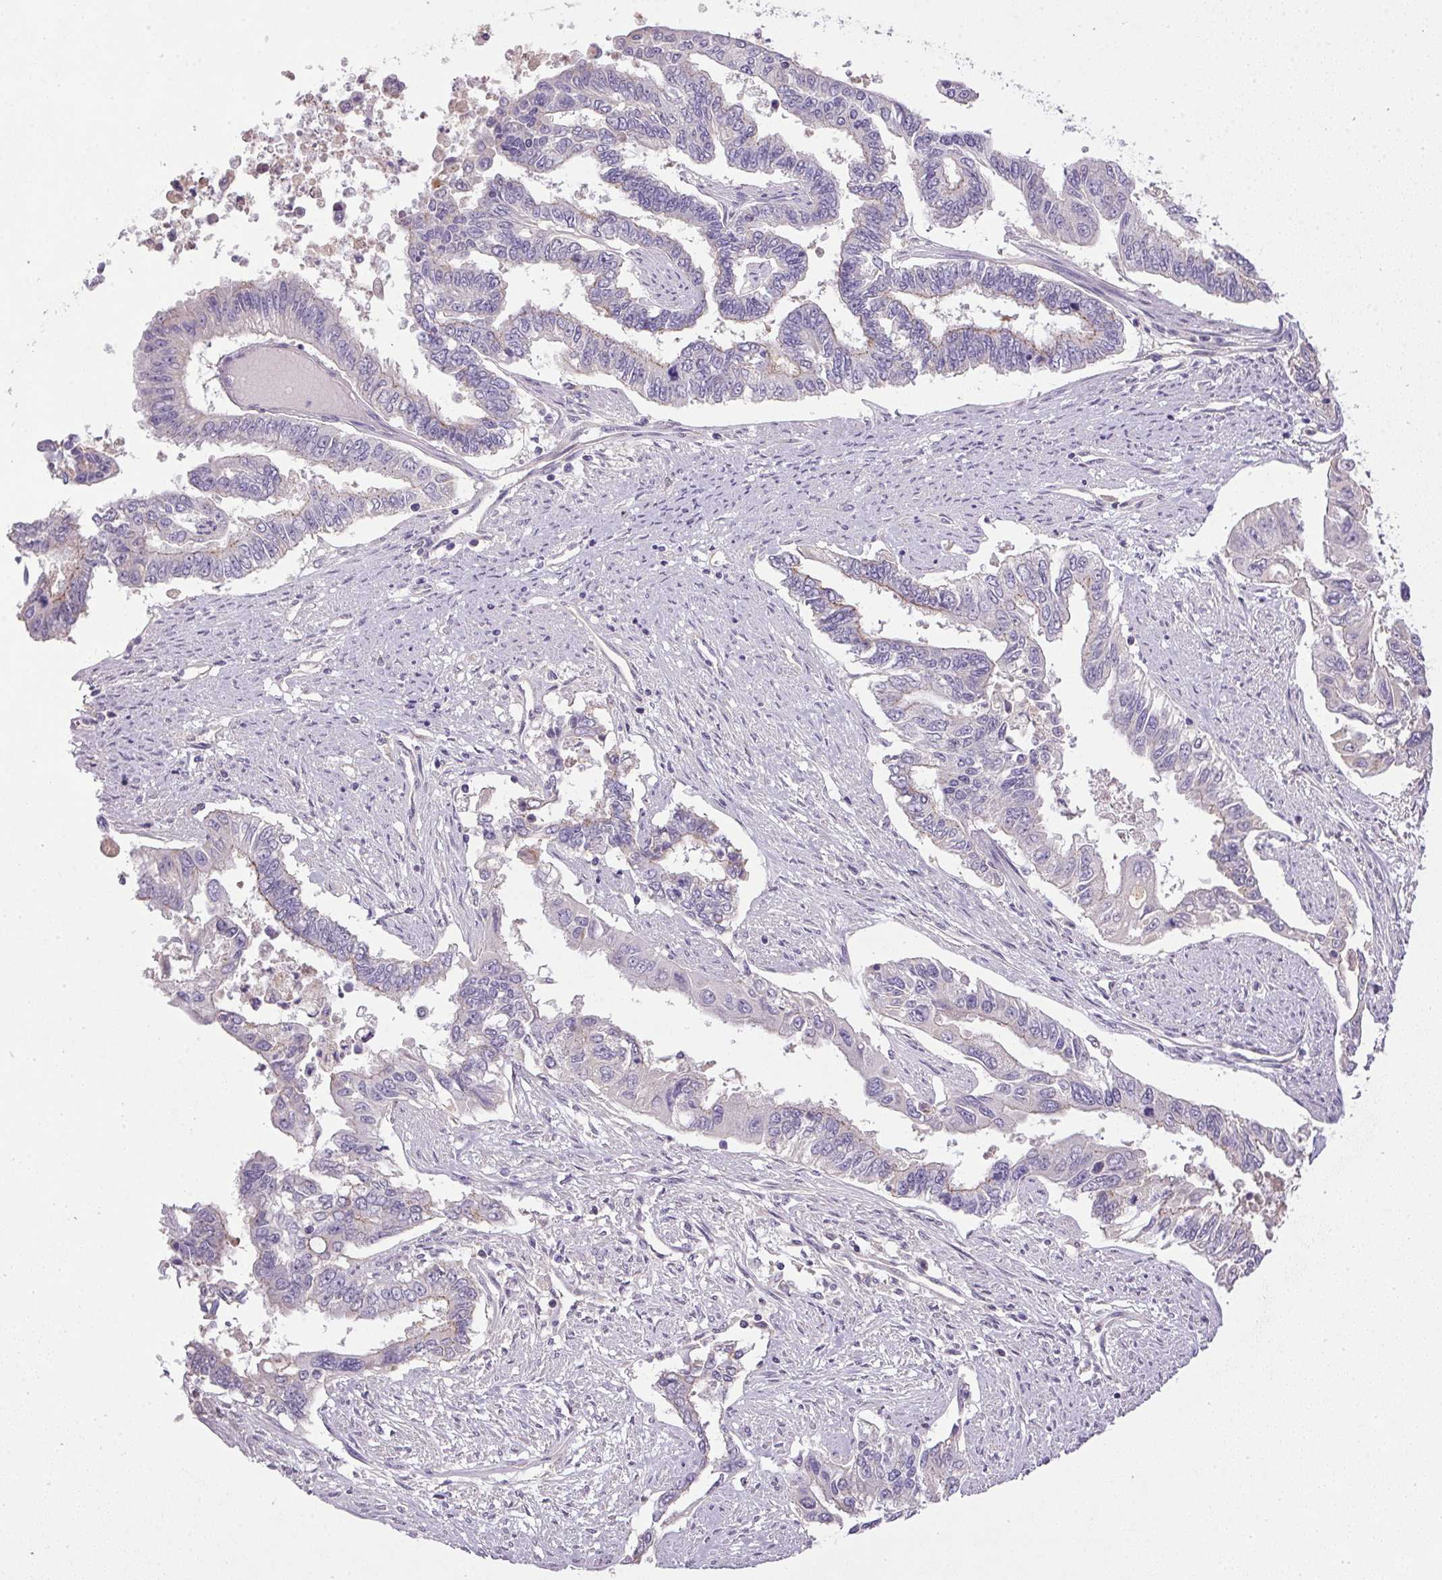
{"staining": {"intensity": "negative", "quantity": "none", "location": "none"}, "tissue": "endometrial cancer", "cell_type": "Tumor cells", "image_type": "cancer", "snomed": [{"axis": "morphology", "description": "Adenocarcinoma, NOS"}, {"axis": "topography", "description": "Uterus"}], "caption": "This is an immunohistochemistry (IHC) image of human endometrial cancer (adenocarcinoma). There is no expression in tumor cells.", "gene": "APOC4", "patient": {"sex": "female", "age": 59}}